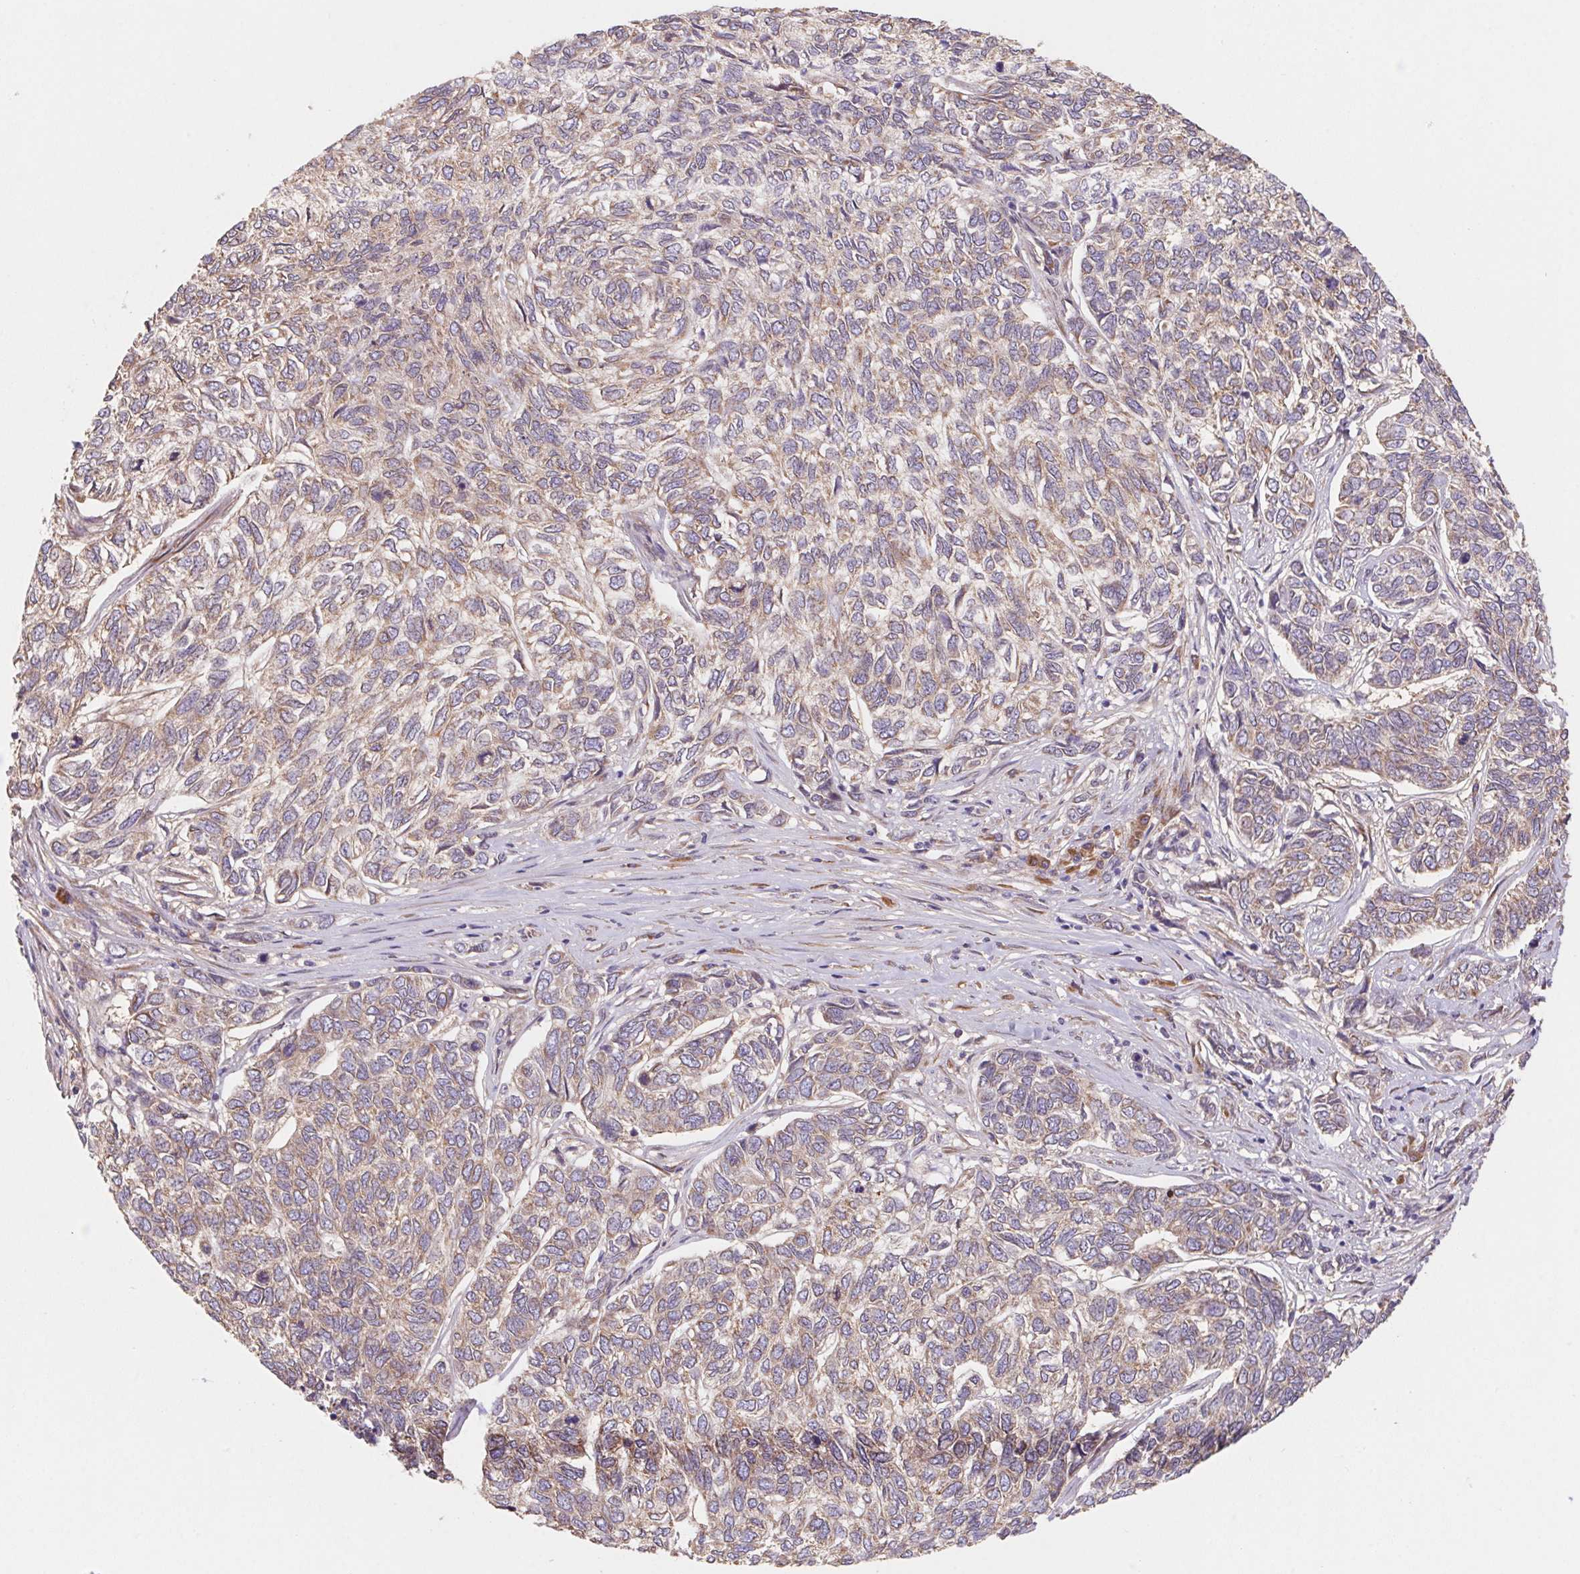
{"staining": {"intensity": "weak", "quantity": ">75%", "location": "cytoplasmic/membranous"}, "tissue": "skin cancer", "cell_type": "Tumor cells", "image_type": "cancer", "snomed": [{"axis": "morphology", "description": "Basal cell carcinoma"}, {"axis": "topography", "description": "Skin"}], "caption": "A photomicrograph showing weak cytoplasmic/membranous positivity in approximately >75% of tumor cells in skin basal cell carcinoma, as visualized by brown immunohistochemical staining.", "gene": "RAB1A", "patient": {"sex": "female", "age": 65}}